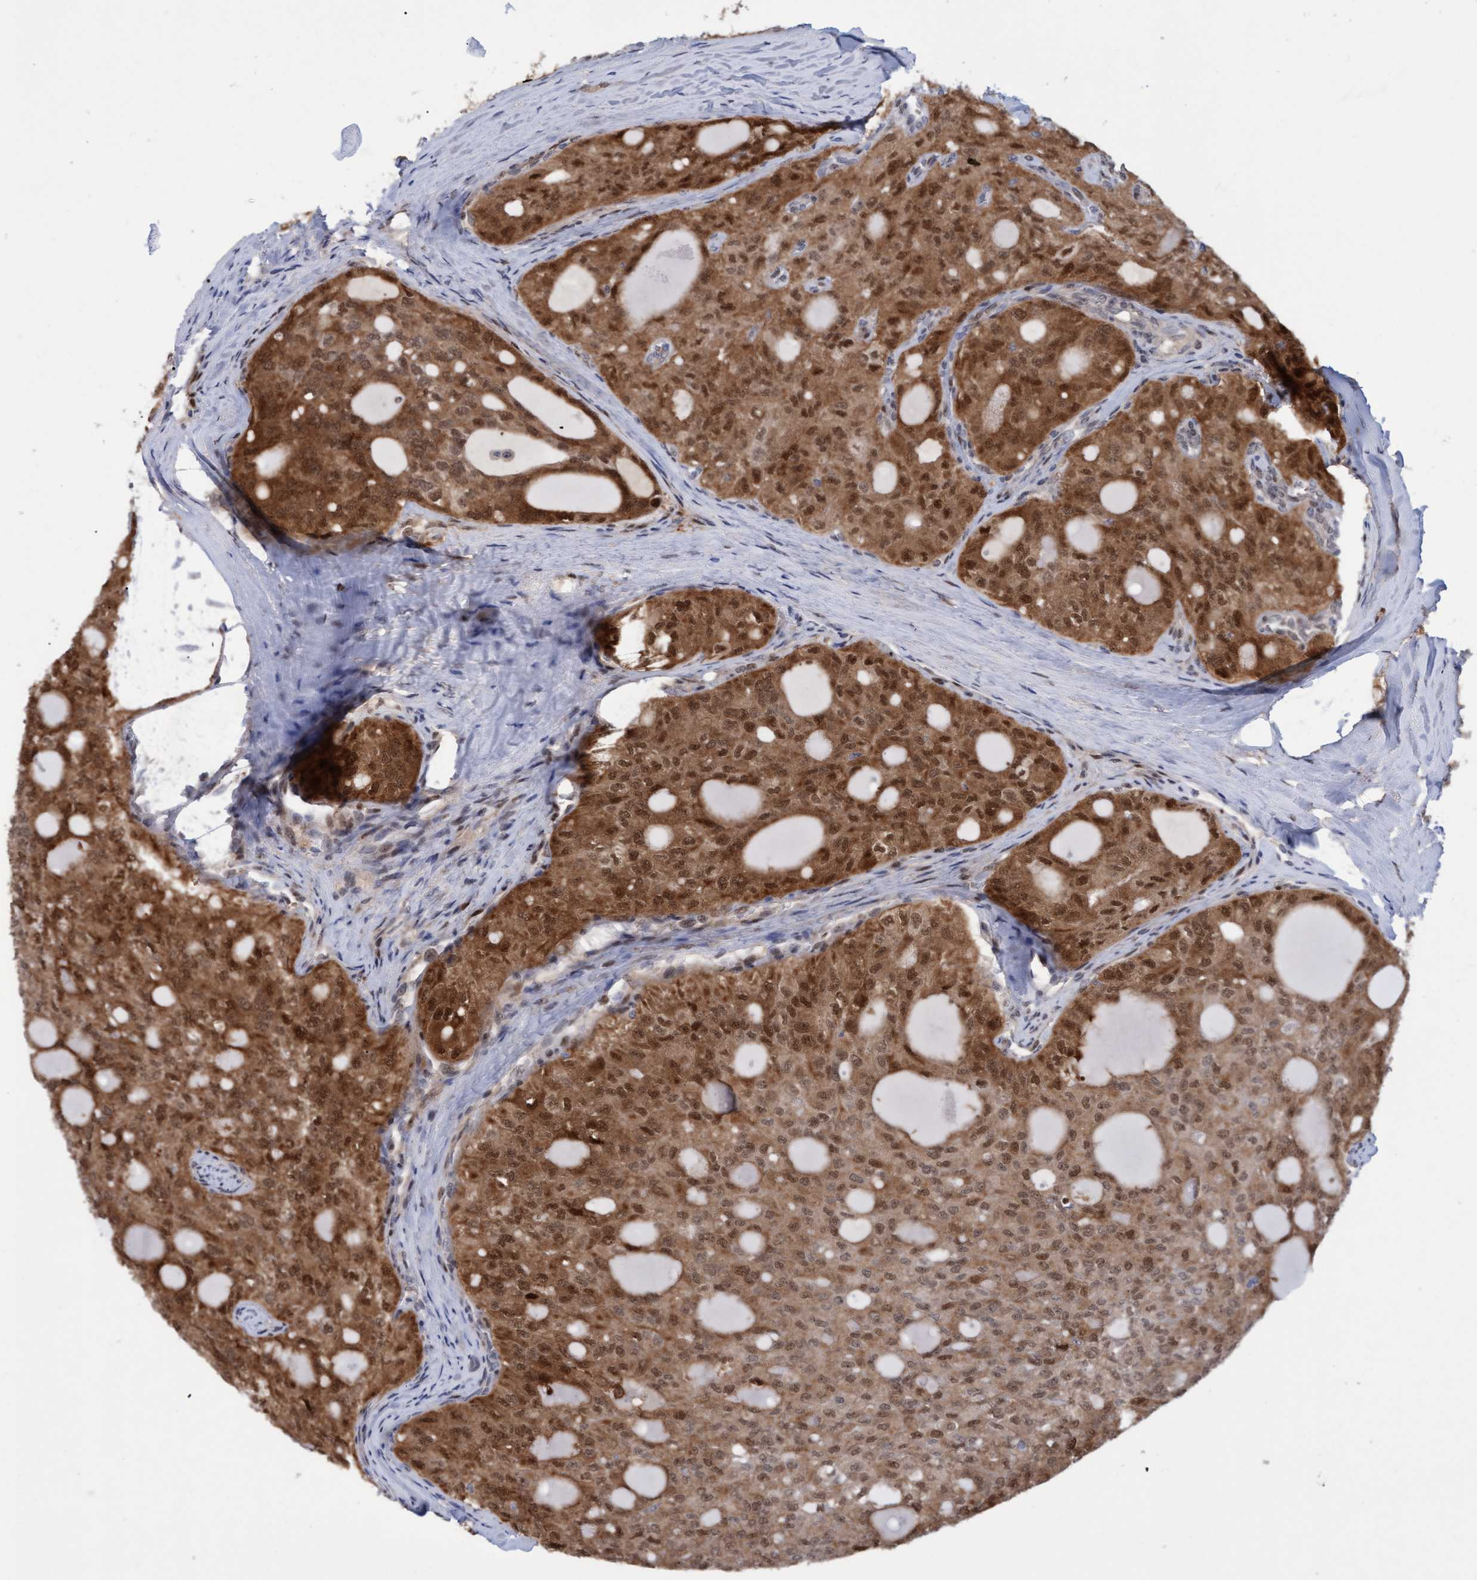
{"staining": {"intensity": "moderate", "quantity": ">75%", "location": "cytoplasmic/membranous,nuclear"}, "tissue": "thyroid cancer", "cell_type": "Tumor cells", "image_type": "cancer", "snomed": [{"axis": "morphology", "description": "Follicular adenoma carcinoma, NOS"}, {"axis": "topography", "description": "Thyroid gland"}], "caption": "Immunohistochemical staining of human thyroid cancer demonstrates moderate cytoplasmic/membranous and nuclear protein positivity in approximately >75% of tumor cells.", "gene": "PINX1", "patient": {"sex": "male", "age": 75}}